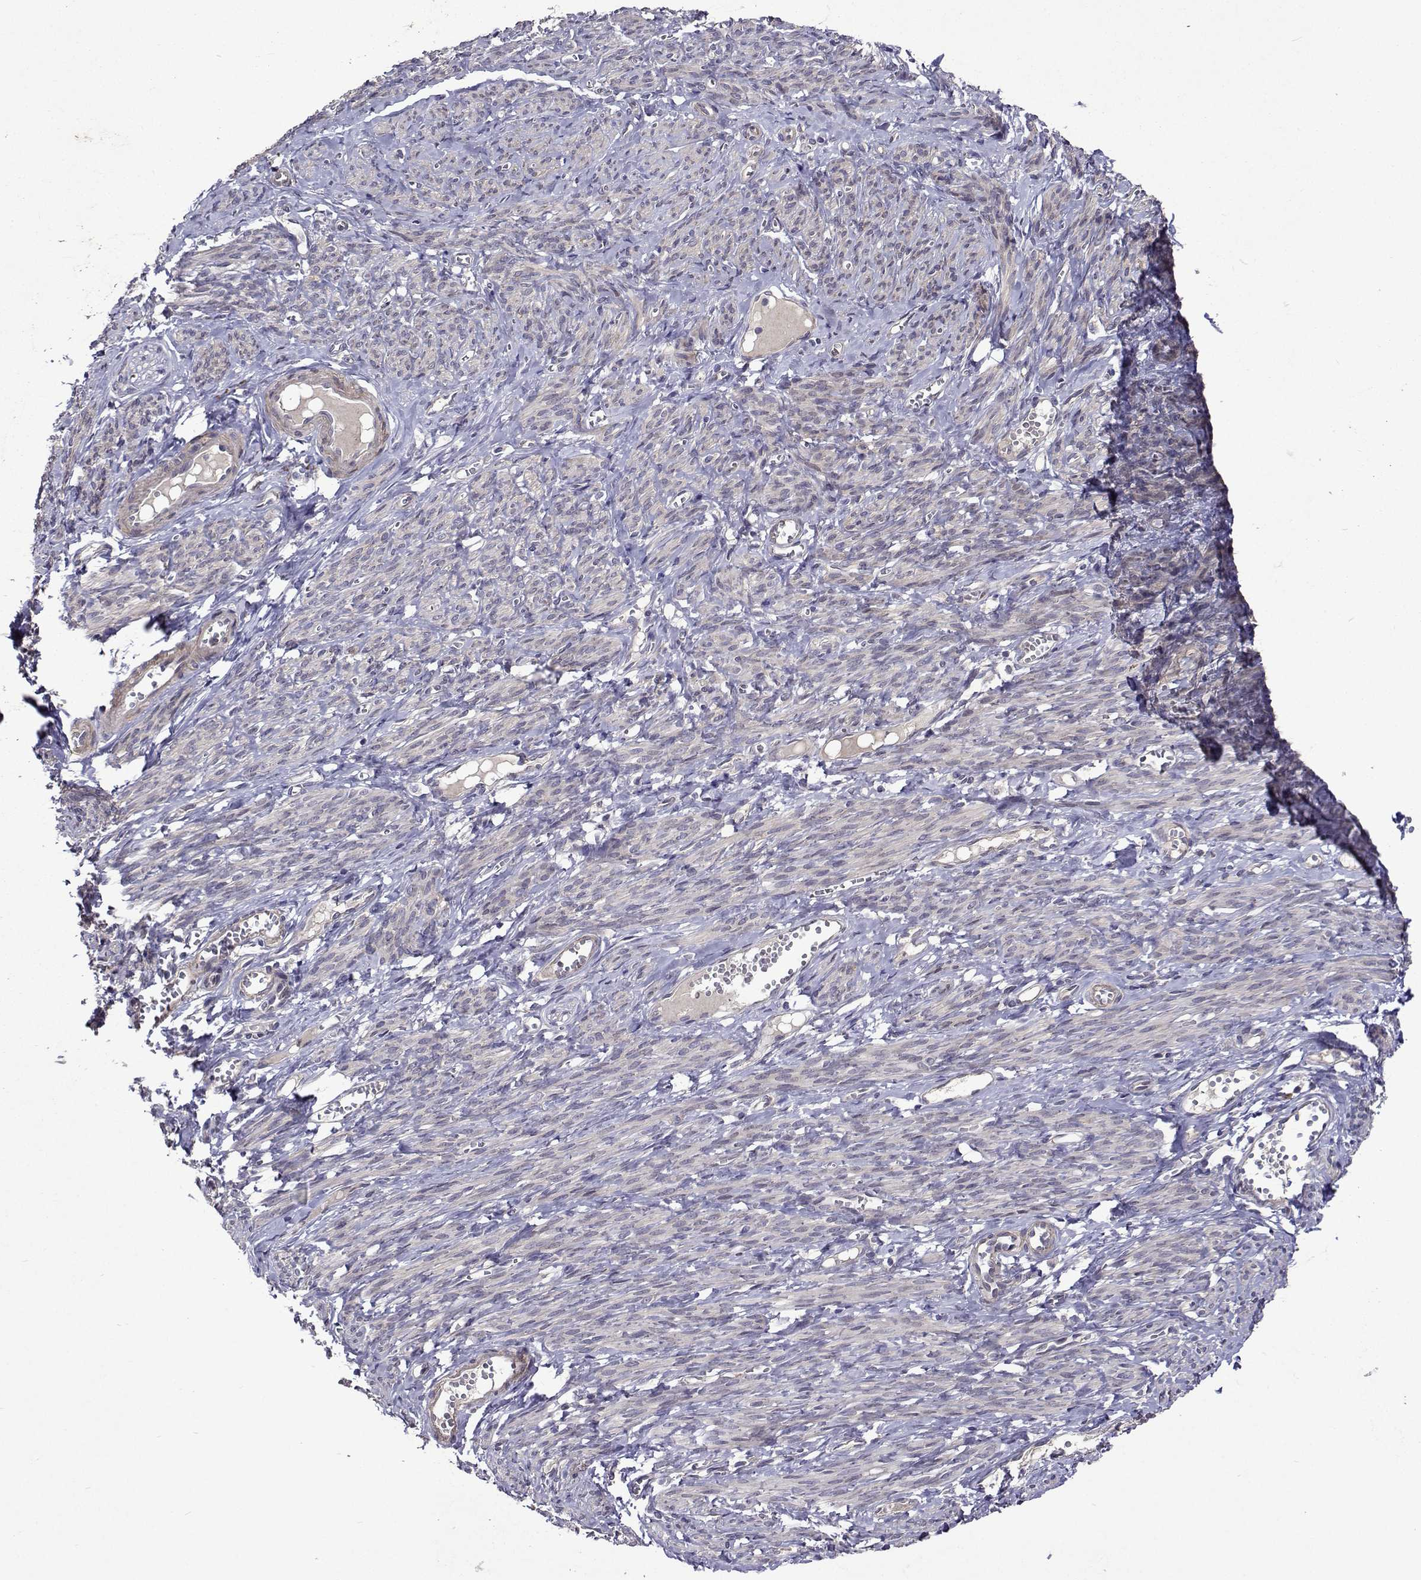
{"staining": {"intensity": "weak", "quantity": "<25%", "location": "cytoplasmic/membranous"}, "tissue": "smooth muscle", "cell_type": "Smooth muscle cells", "image_type": "normal", "snomed": [{"axis": "morphology", "description": "Normal tissue, NOS"}, {"axis": "topography", "description": "Smooth muscle"}], "caption": "The image reveals no staining of smooth muscle cells in normal smooth muscle. Brightfield microscopy of immunohistochemistry (IHC) stained with DAB (brown) and hematoxylin (blue), captured at high magnification.", "gene": "TARBP2", "patient": {"sex": "female", "age": 65}}